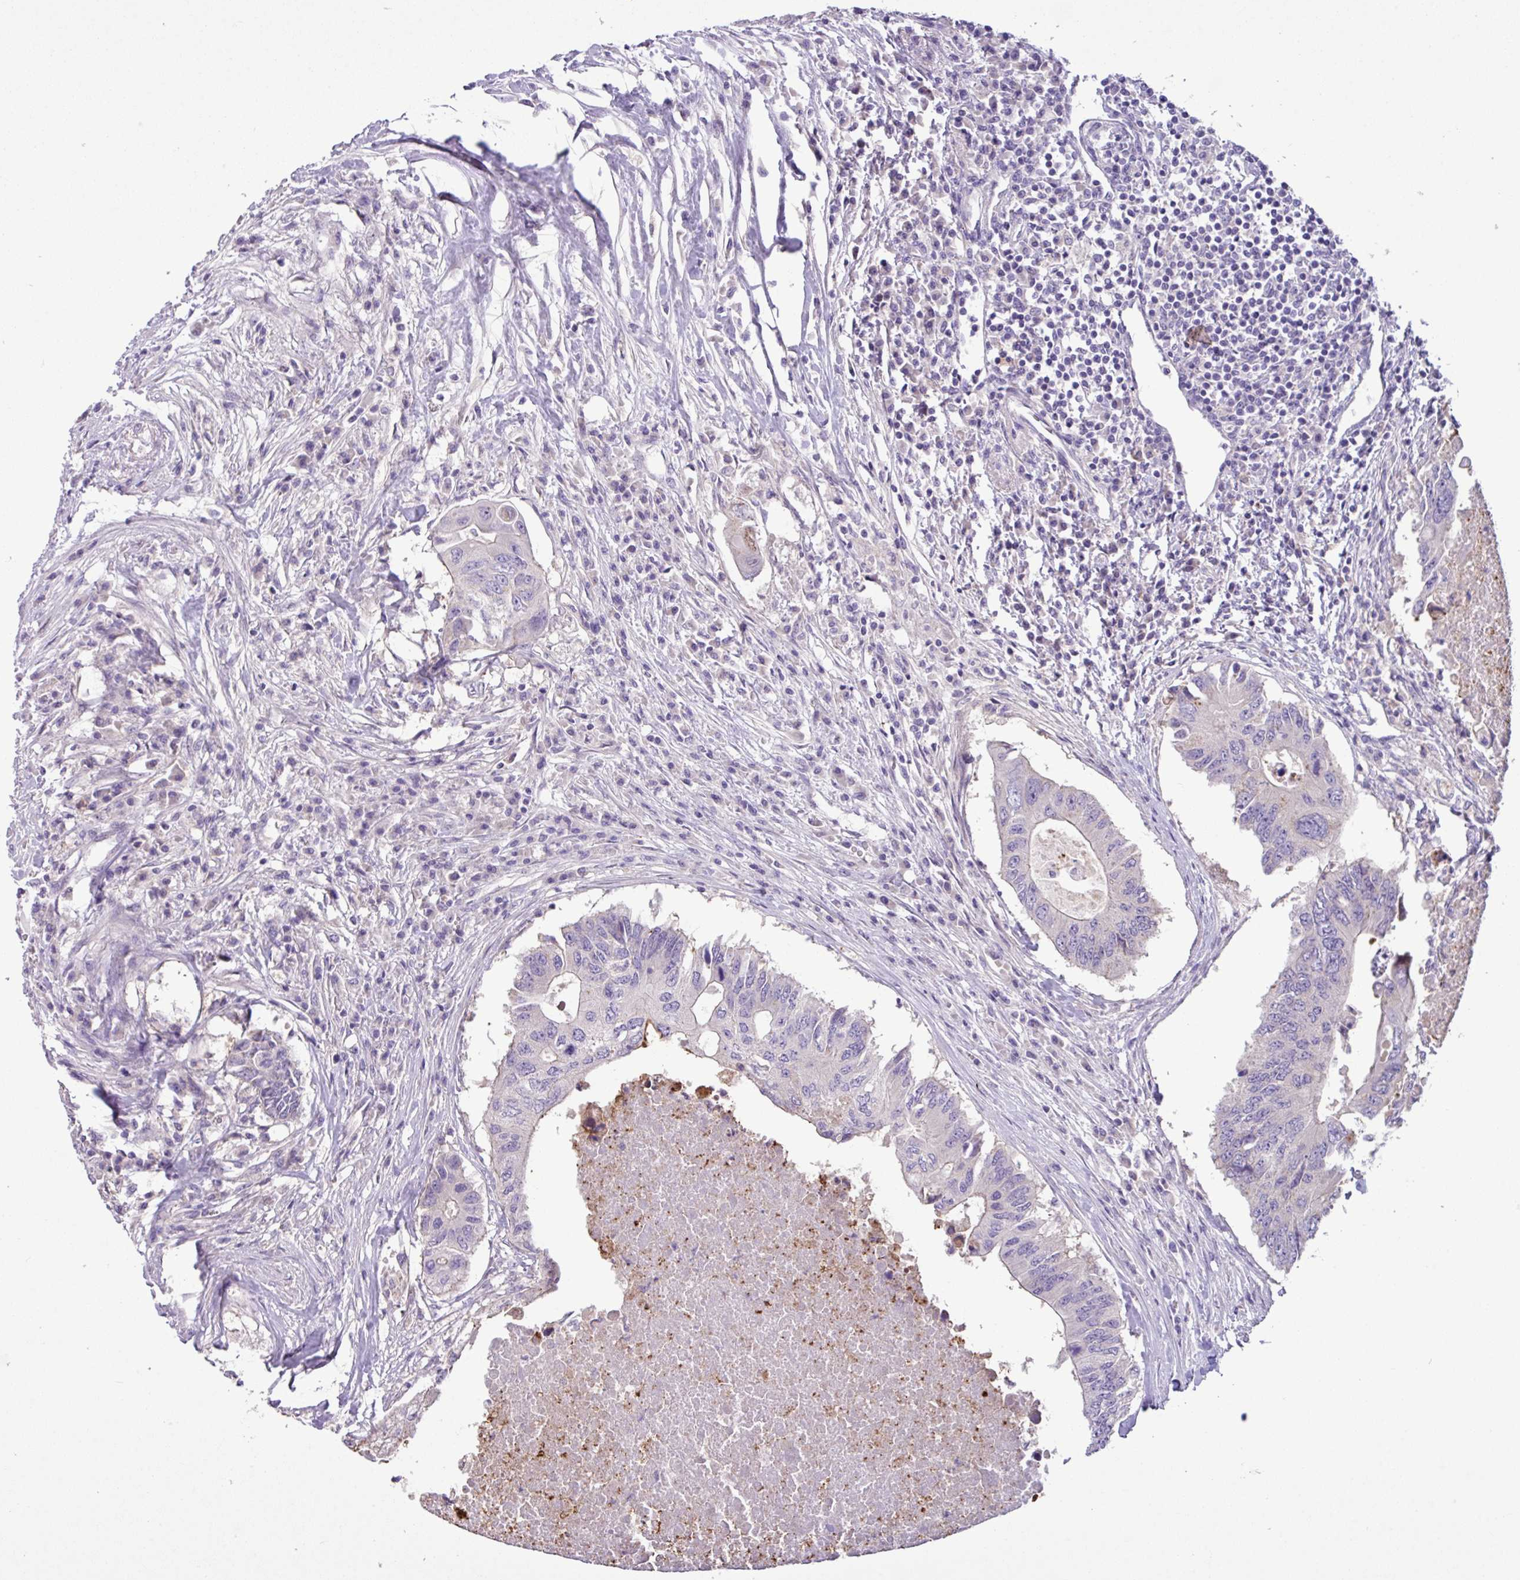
{"staining": {"intensity": "negative", "quantity": "none", "location": "none"}, "tissue": "colorectal cancer", "cell_type": "Tumor cells", "image_type": "cancer", "snomed": [{"axis": "morphology", "description": "Adenocarcinoma, NOS"}, {"axis": "topography", "description": "Colon"}], "caption": "High power microscopy photomicrograph of an IHC micrograph of colorectal cancer, revealing no significant positivity in tumor cells.", "gene": "PNLDC1", "patient": {"sex": "male", "age": 71}}